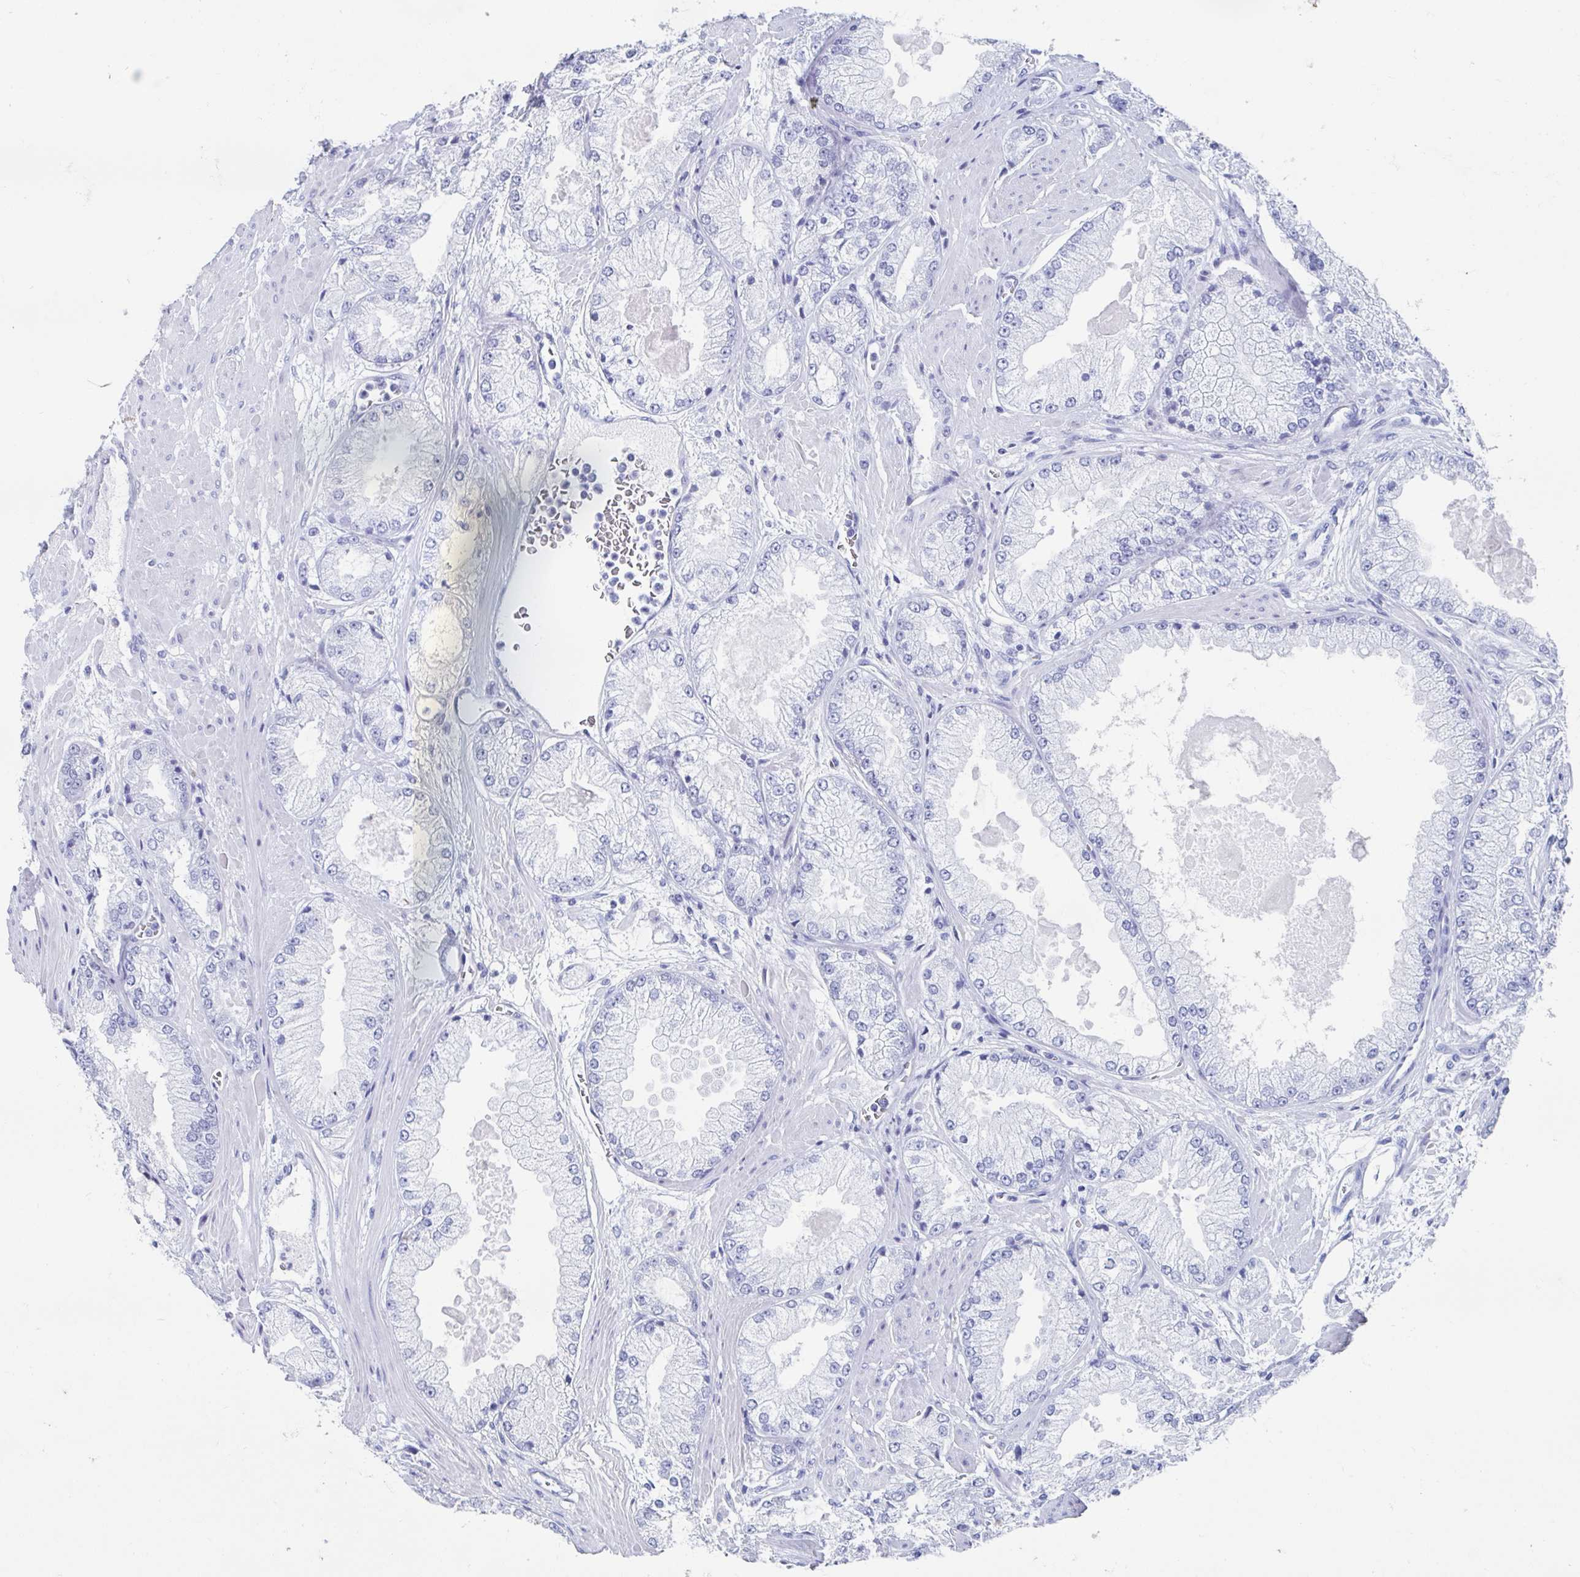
{"staining": {"intensity": "negative", "quantity": "none", "location": "none"}, "tissue": "prostate cancer", "cell_type": "Tumor cells", "image_type": "cancer", "snomed": [{"axis": "morphology", "description": "Adenocarcinoma, High grade"}, {"axis": "topography", "description": "Prostate"}], "caption": "Tumor cells show no significant staining in high-grade adenocarcinoma (prostate).", "gene": "HDGFL1", "patient": {"sex": "male", "age": 68}}